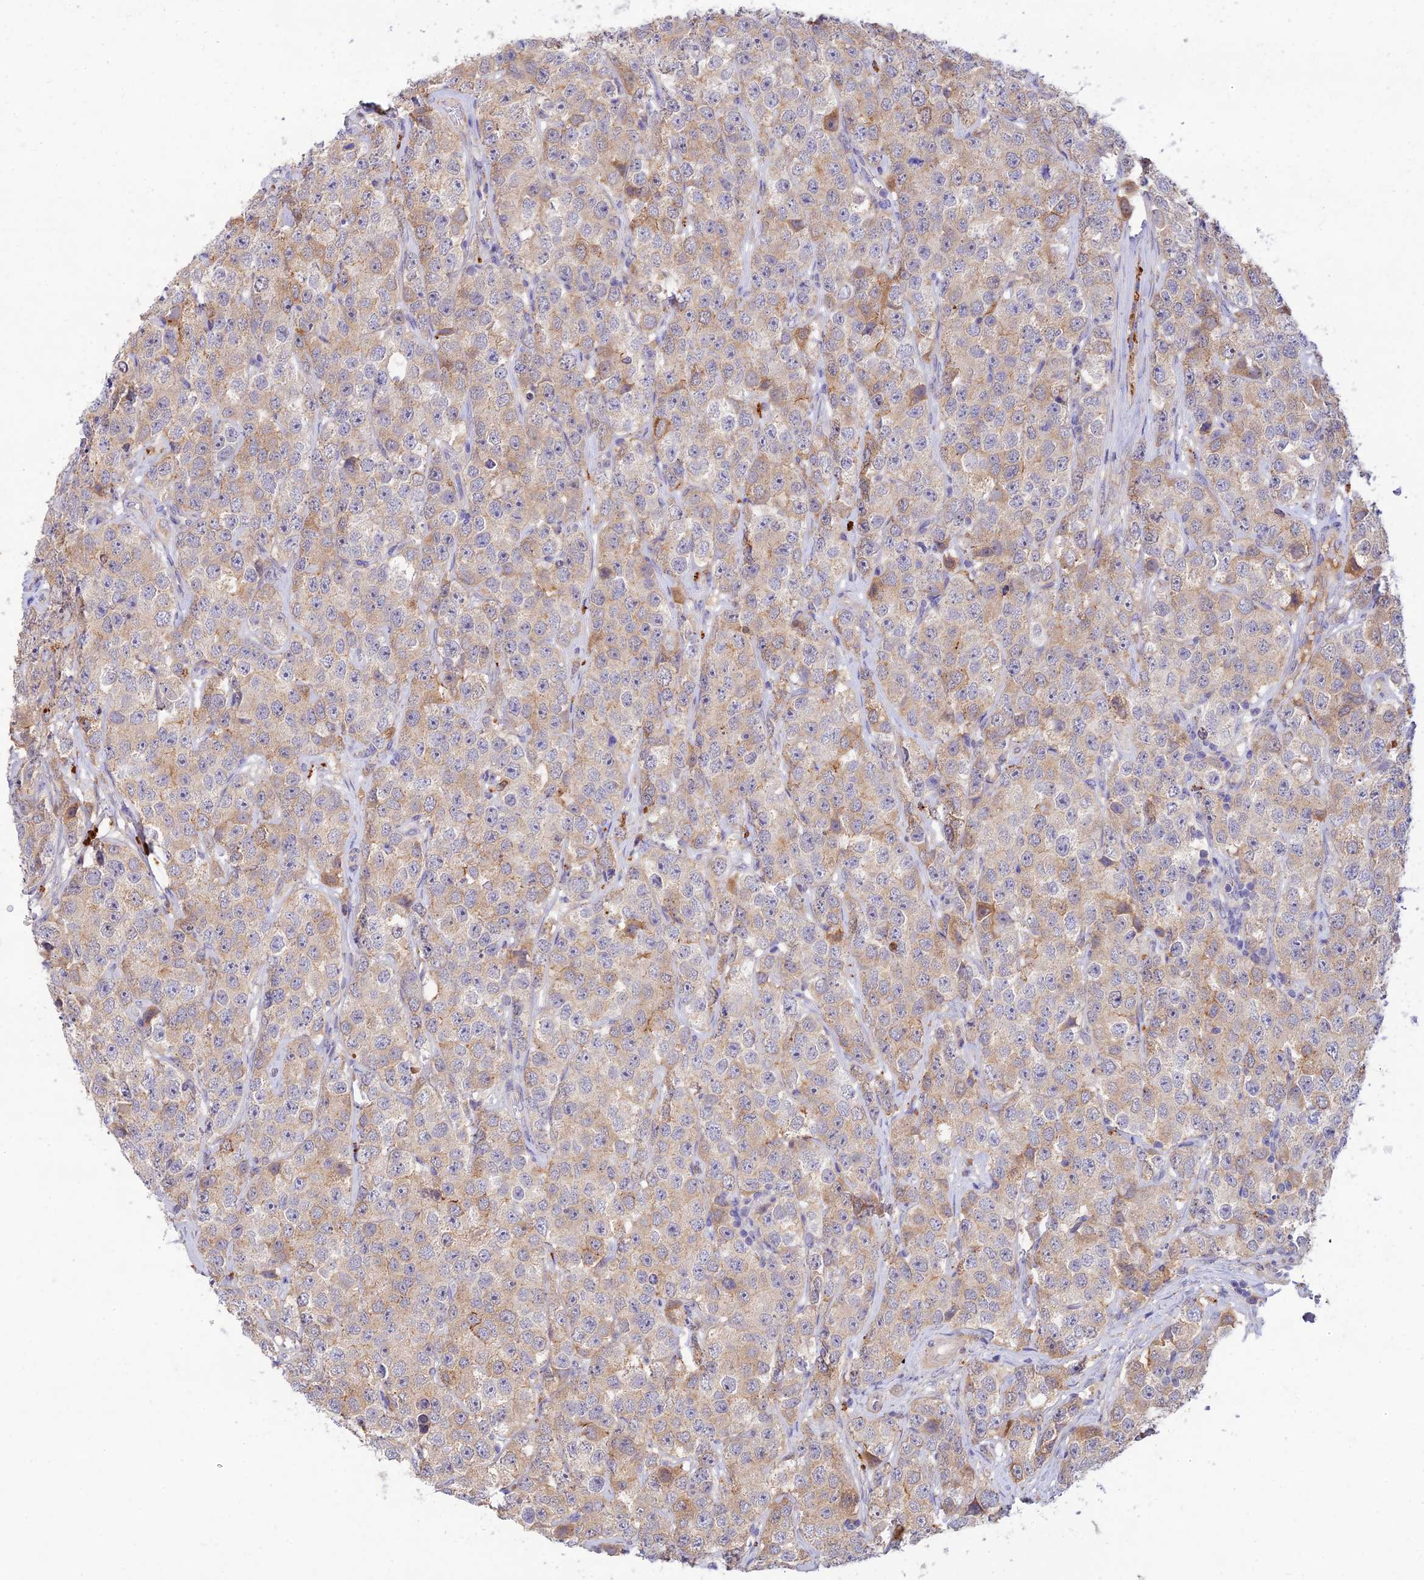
{"staining": {"intensity": "weak", "quantity": "25%-75%", "location": "cytoplasmic/membranous"}, "tissue": "testis cancer", "cell_type": "Tumor cells", "image_type": "cancer", "snomed": [{"axis": "morphology", "description": "Seminoma, NOS"}, {"axis": "topography", "description": "Testis"}], "caption": "Brown immunohistochemical staining in human testis cancer (seminoma) exhibits weak cytoplasmic/membranous staining in approximately 25%-75% of tumor cells.", "gene": "ACSM5", "patient": {"sex": "male", "age": 28}}